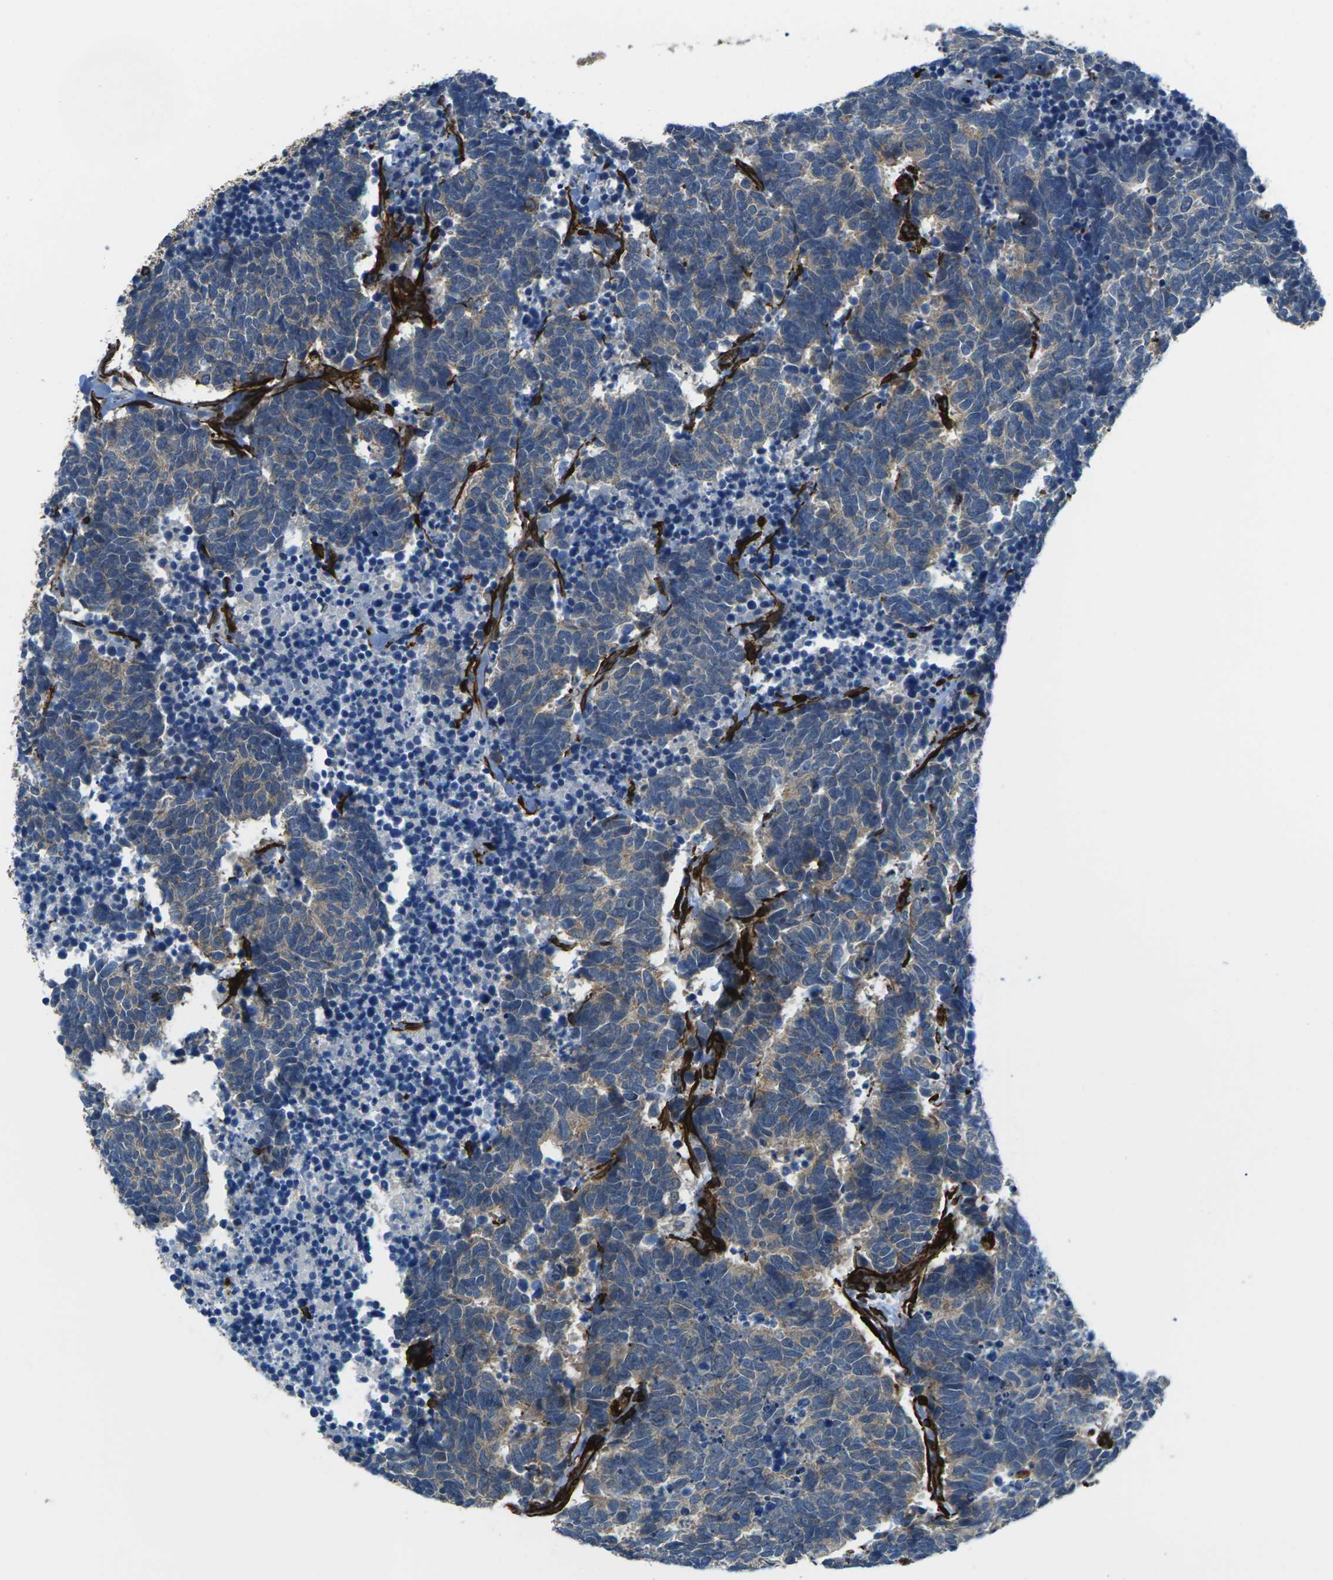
{"staining": {"intensity": "weak", "quantity": ">75%", "location": "cytoplasmic/membranous"}, "tissue": "carcinoid", "cell_type": "Tumor cells", "image_type": "cancer", "snomed": [{"axis": "morphology", "description": "Carcinoma, NOS"}, {"axis": "morphology", "description": "Carcinoid, malignant, NOS"}, {"axis": "topography", "description": "Urinary bladder"}], "caption": "Immunohistochemistry (DAB) staining of carcinoid reveals weak cytoplasmic/membranous protein positivity in approximately >75% of tumor cells.", "gene": "GRAMD1C", "patient": {"sex": "male", "age": 57}}